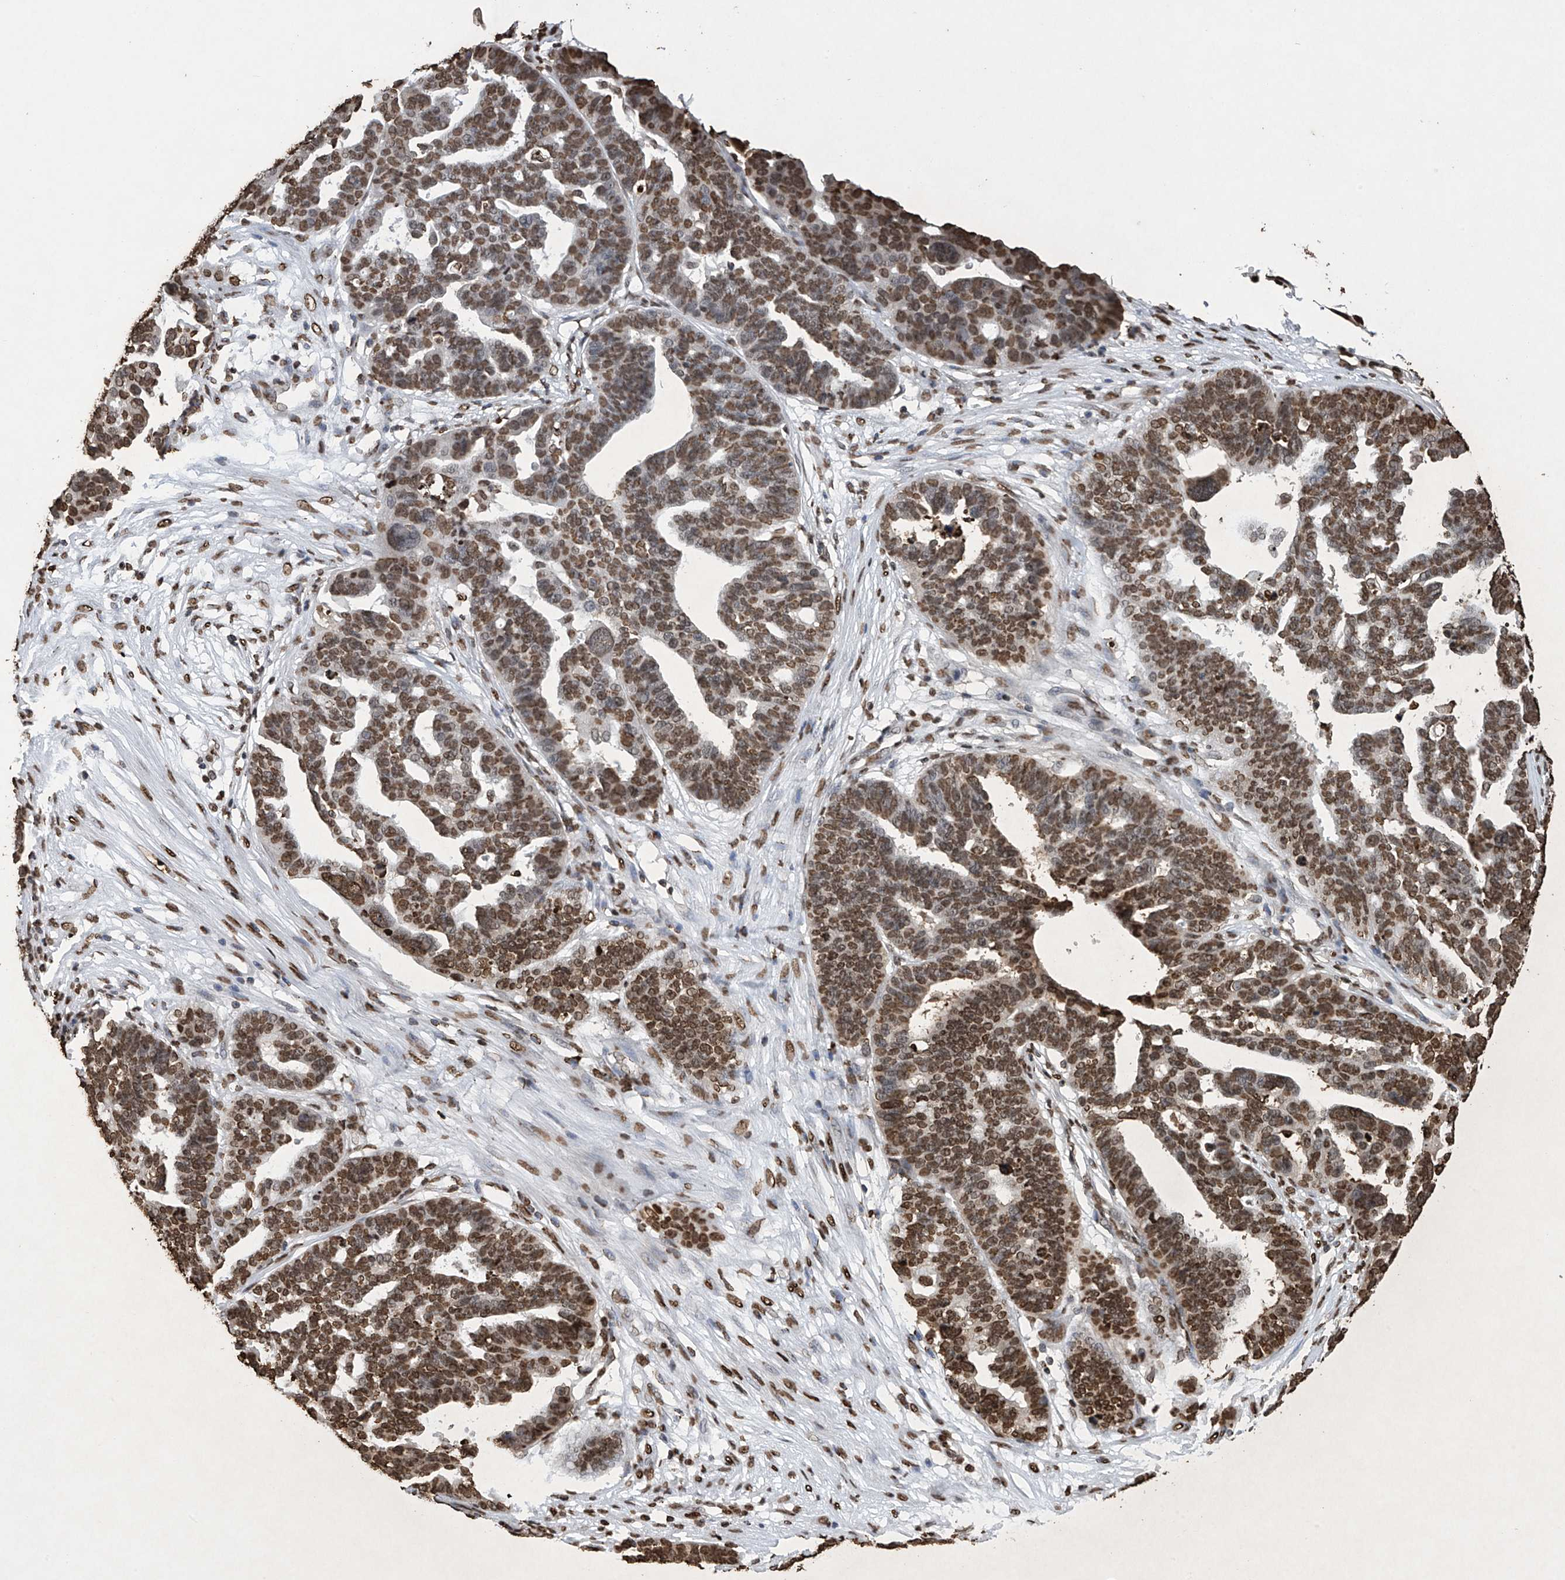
{"staining": {"intensity": "moderate", "quantity": ">75%", "location": "nuclear"}, "tissue": "ovarian cancer", "cell_type": "Tumor cells", "image_type": "cancer", "snomed": [{"axis": "morphology", "description": "Cystadenocarcinoma, serous, NOS"}, {"axis": "topography", "description": "Ovary"}], "caption": "DAB immunohistochemical staining of ovarian cancer shows moderate nuclear protein expression in about >75% of tumor cells.", "gene": "H3-3A", "patient": {"sex": "female", "age": 59}}